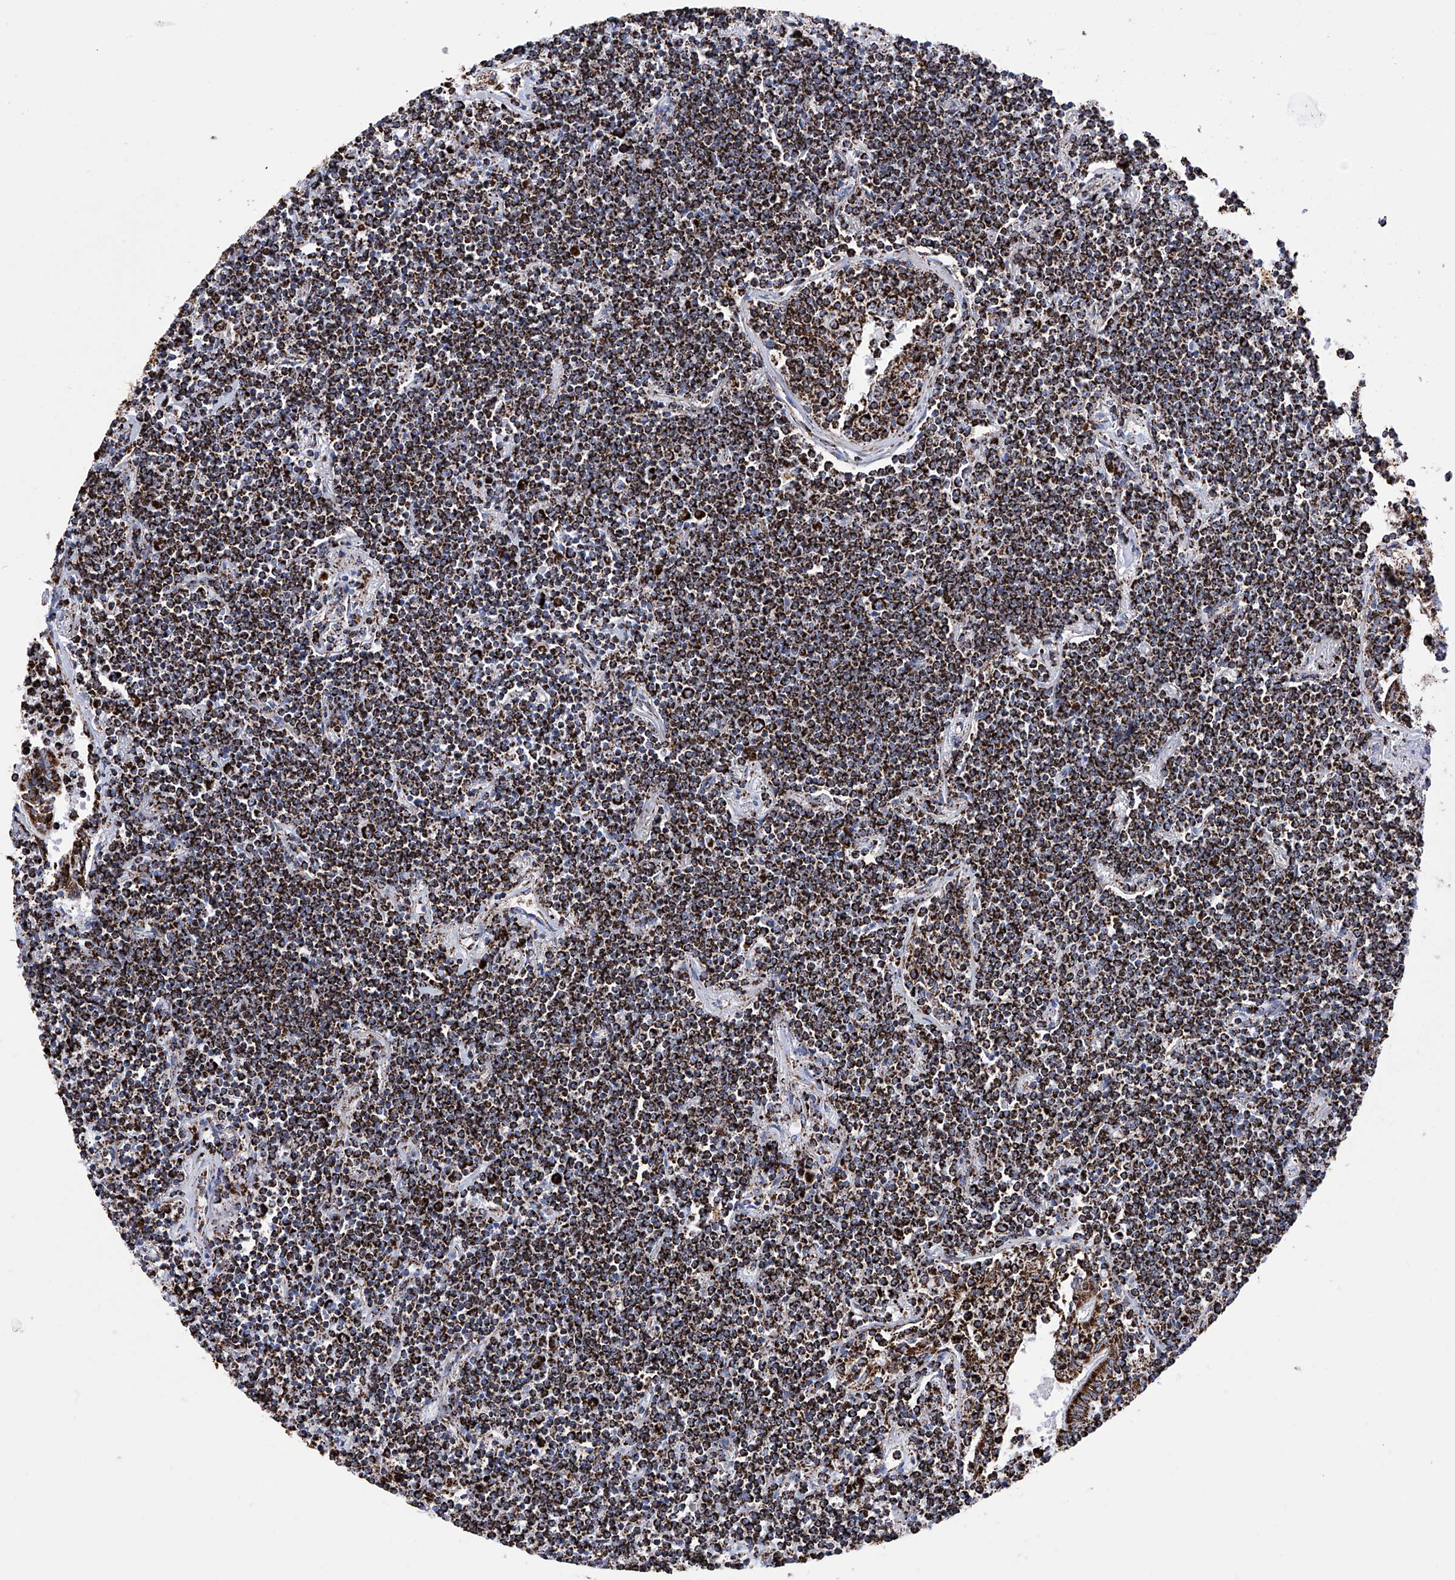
{"staining": {"intensity": "strong", "quantity": ">75%", "location": "cytoplasmic/membranous"}, "tissue": "lymphoma", "cell_type": "Tumor cells", "image_type": "cancer", "snomed": [{"axis": "morphology", "description": "Malignant lymphoma, non-Hodgkin's type, Low grade"}, {"axis": "topography", "description": "Lung"}], "caption": "DAB immunohistochemical staining of human lymphoma reveals strong cytoplasmic/membranous protein positivity in about >75% of tumor cells.", "gene": "ATP5PF", "patient": {"sex": "female", "age": 71}}